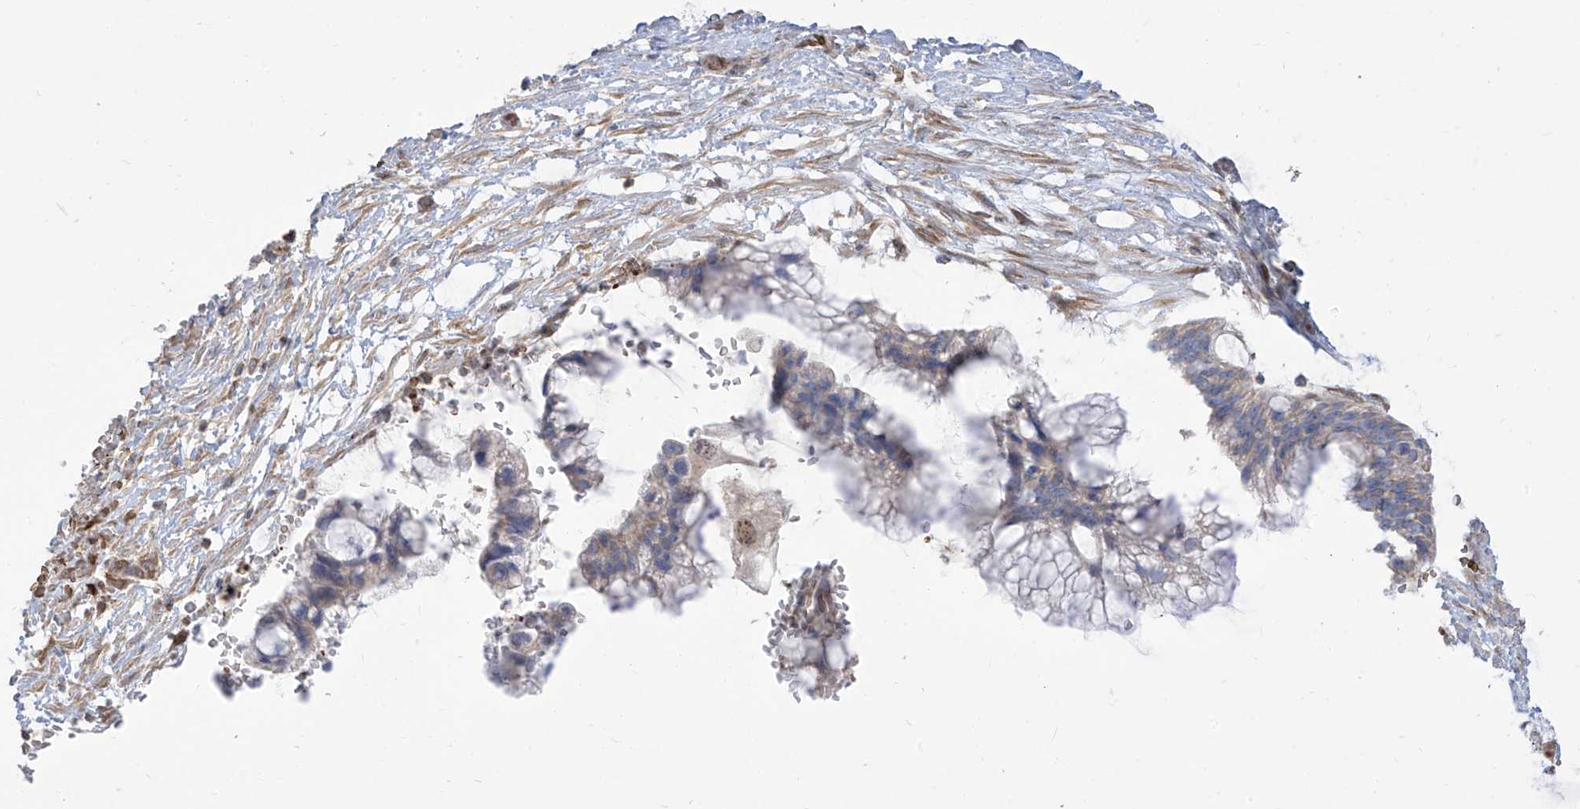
{"staining": {"intensity": "negative", "quantity": "none", "location": "none"}, "tissue": "ovarian cancer", "cell_type": "Tumor cells", "image_type": "cancer", "snomed": [{"axis": "morphology", "description": "Cystadenocarcinoma, mucinous, NOS"}, {"axis": "topography", "description": "Ovary"}], "caption": "Mucinous cystadenocarcinoma (ovarian) was stained to show a protein in brown. There is no significant expression in tumor cells.", "gene": "ARHGEF40", "patient": {"sex": "female", "age": 37}}